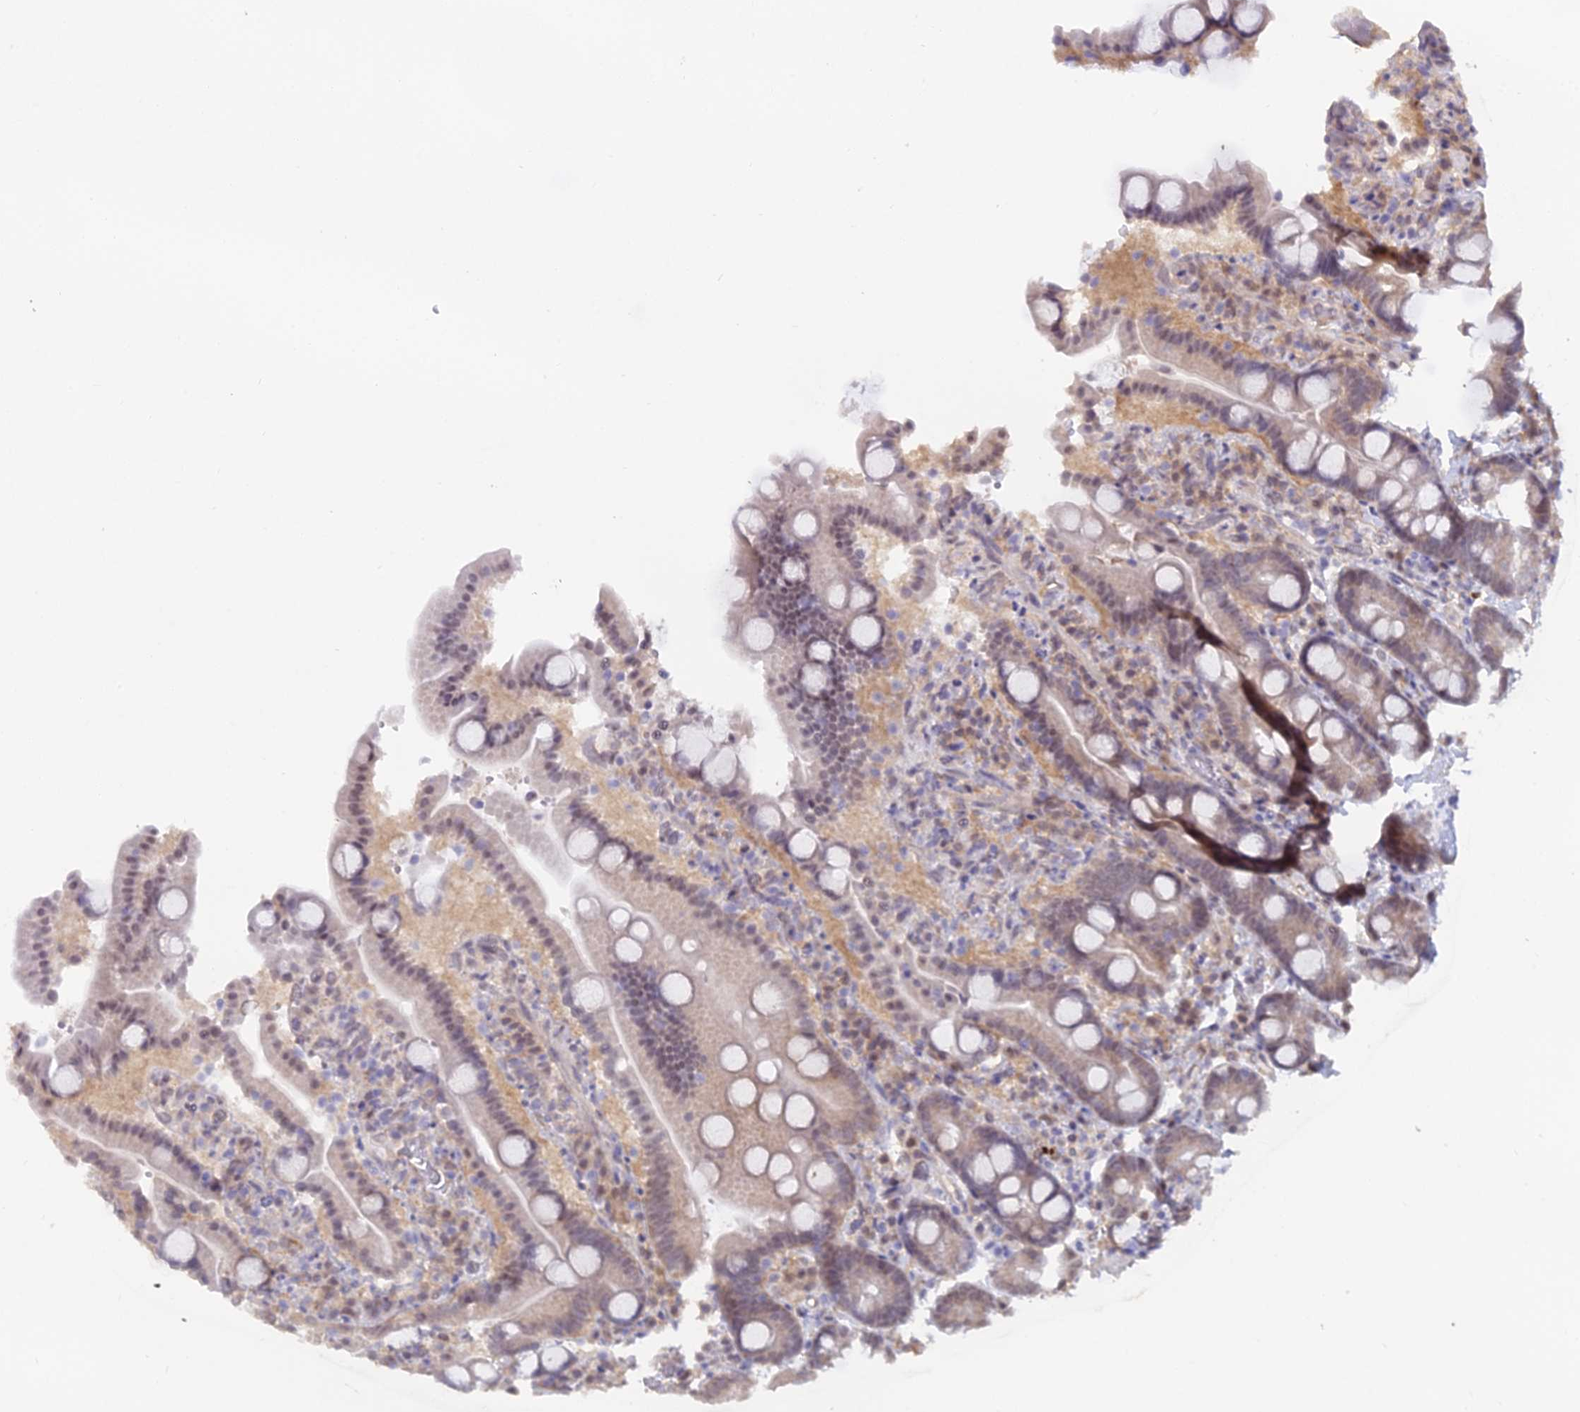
{"staining": {"intensity": "weak", "quantity": "25%-75%", "location": "cytoplasmic/membranous,nuclear"}, "tissue": "duodenum", "cell_type": "Glandular cells", "image_type": "normal", "snomed": [{"axis": "morphology", "description": "Normal tissue, NOS"}, {"axis": "topography", "description": "Duodenum"}], "caption": "A histopathology image of human duodenum stained for a protein reveals weak cytoplasmic/membranous,nuclear brown staining in glandular cells. The staining was performed using DAB (3,3'-diaminobenzidine) to visualize the protein expression in brown, while the nuclei were stained in blue with hematoxylin (Magnification: 20x).", "gene": "BLNK", "patient": {"sex": "male", "age": 55}}